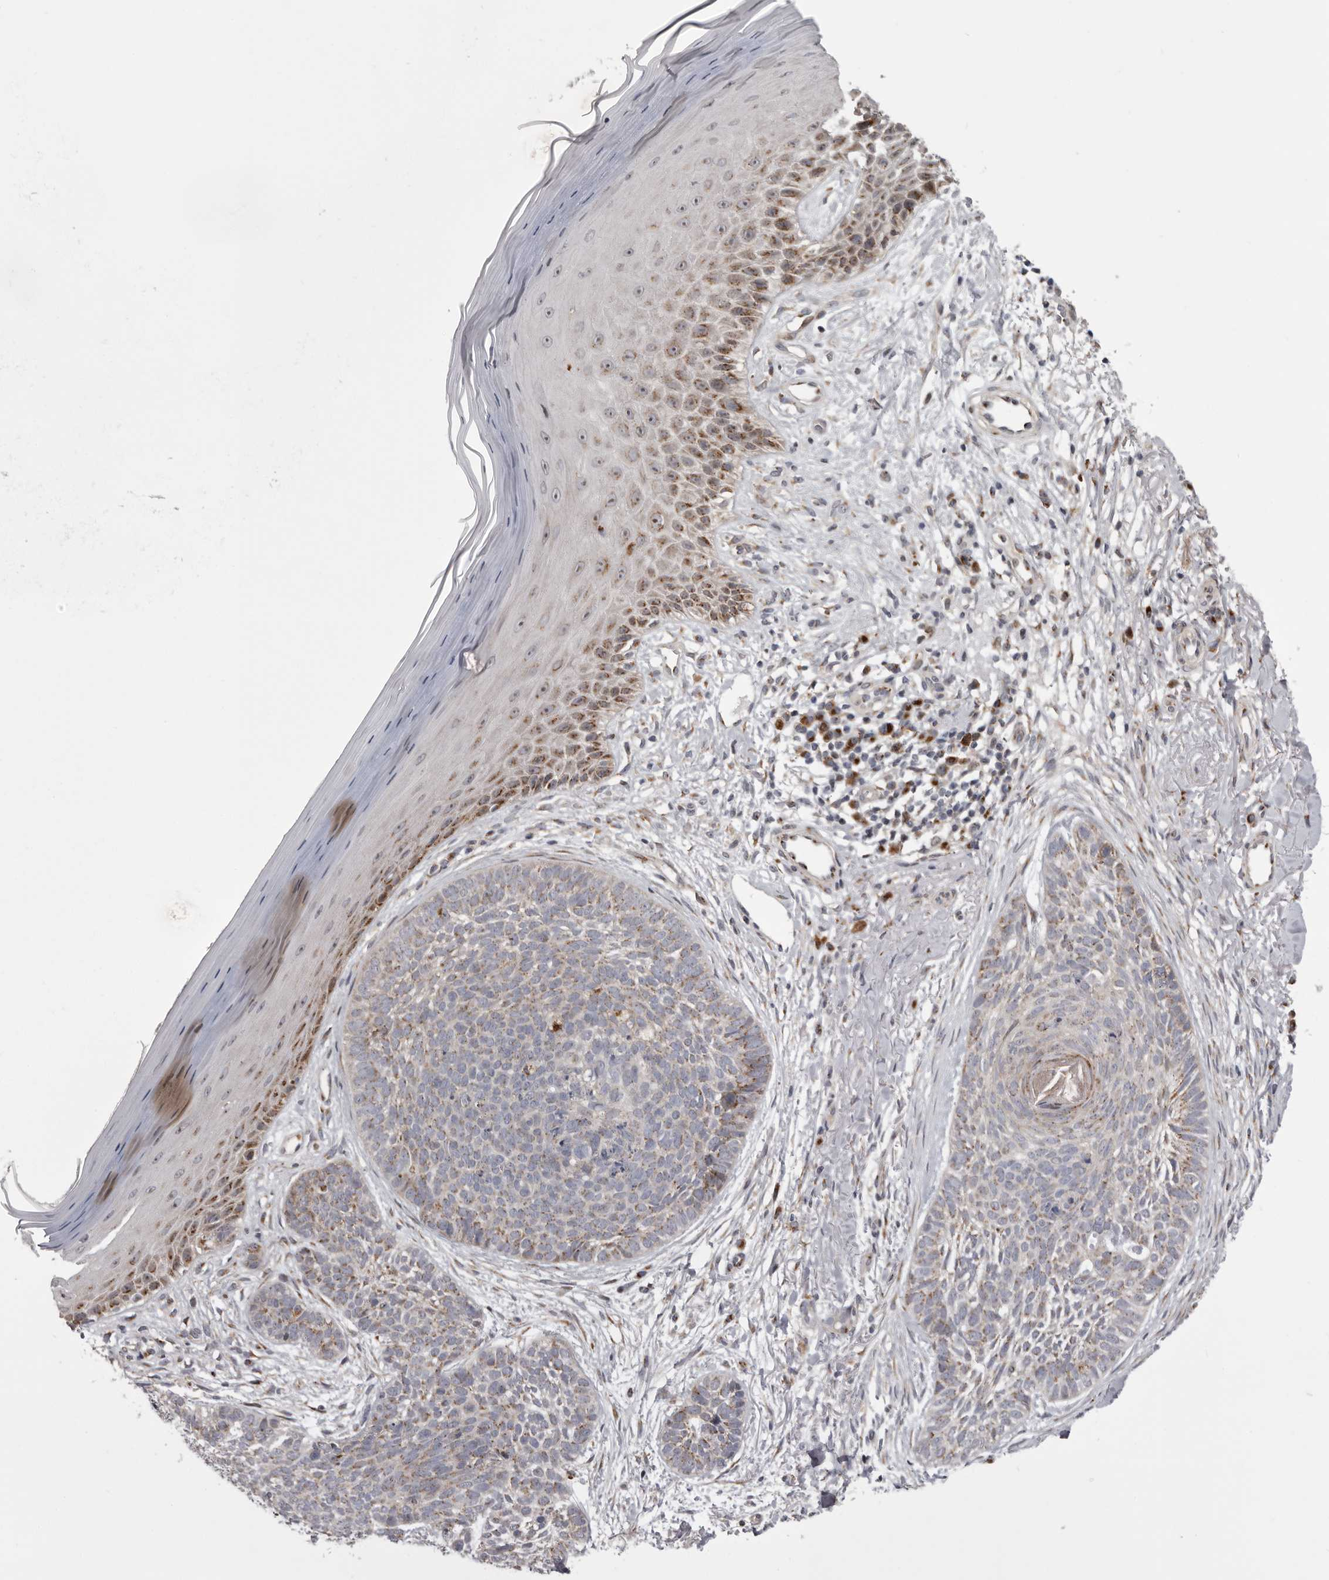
{"staining": {"intensity": "weak", "quantity": ">75%", "location": "cytoplasmic/membranous"}, "tissue": "skin cancer", "cell_type": "Tumor cells", "image_type": "cancer", "snomed": [{"axis": "morphology", "description": "Normal tissue, NOS"}, {"axis": "morphology", "description": "Basal cell carcinoma"}, {"axis": "topography", "description": "Skin"}], "caption": "Basal cell carcinoma (skin) tissue exhibits weak cytoplasmic/membranous staining in about >75% of tumor cells", "gene": "WDR47", "patient": {"sex": "male", "age": 67}}